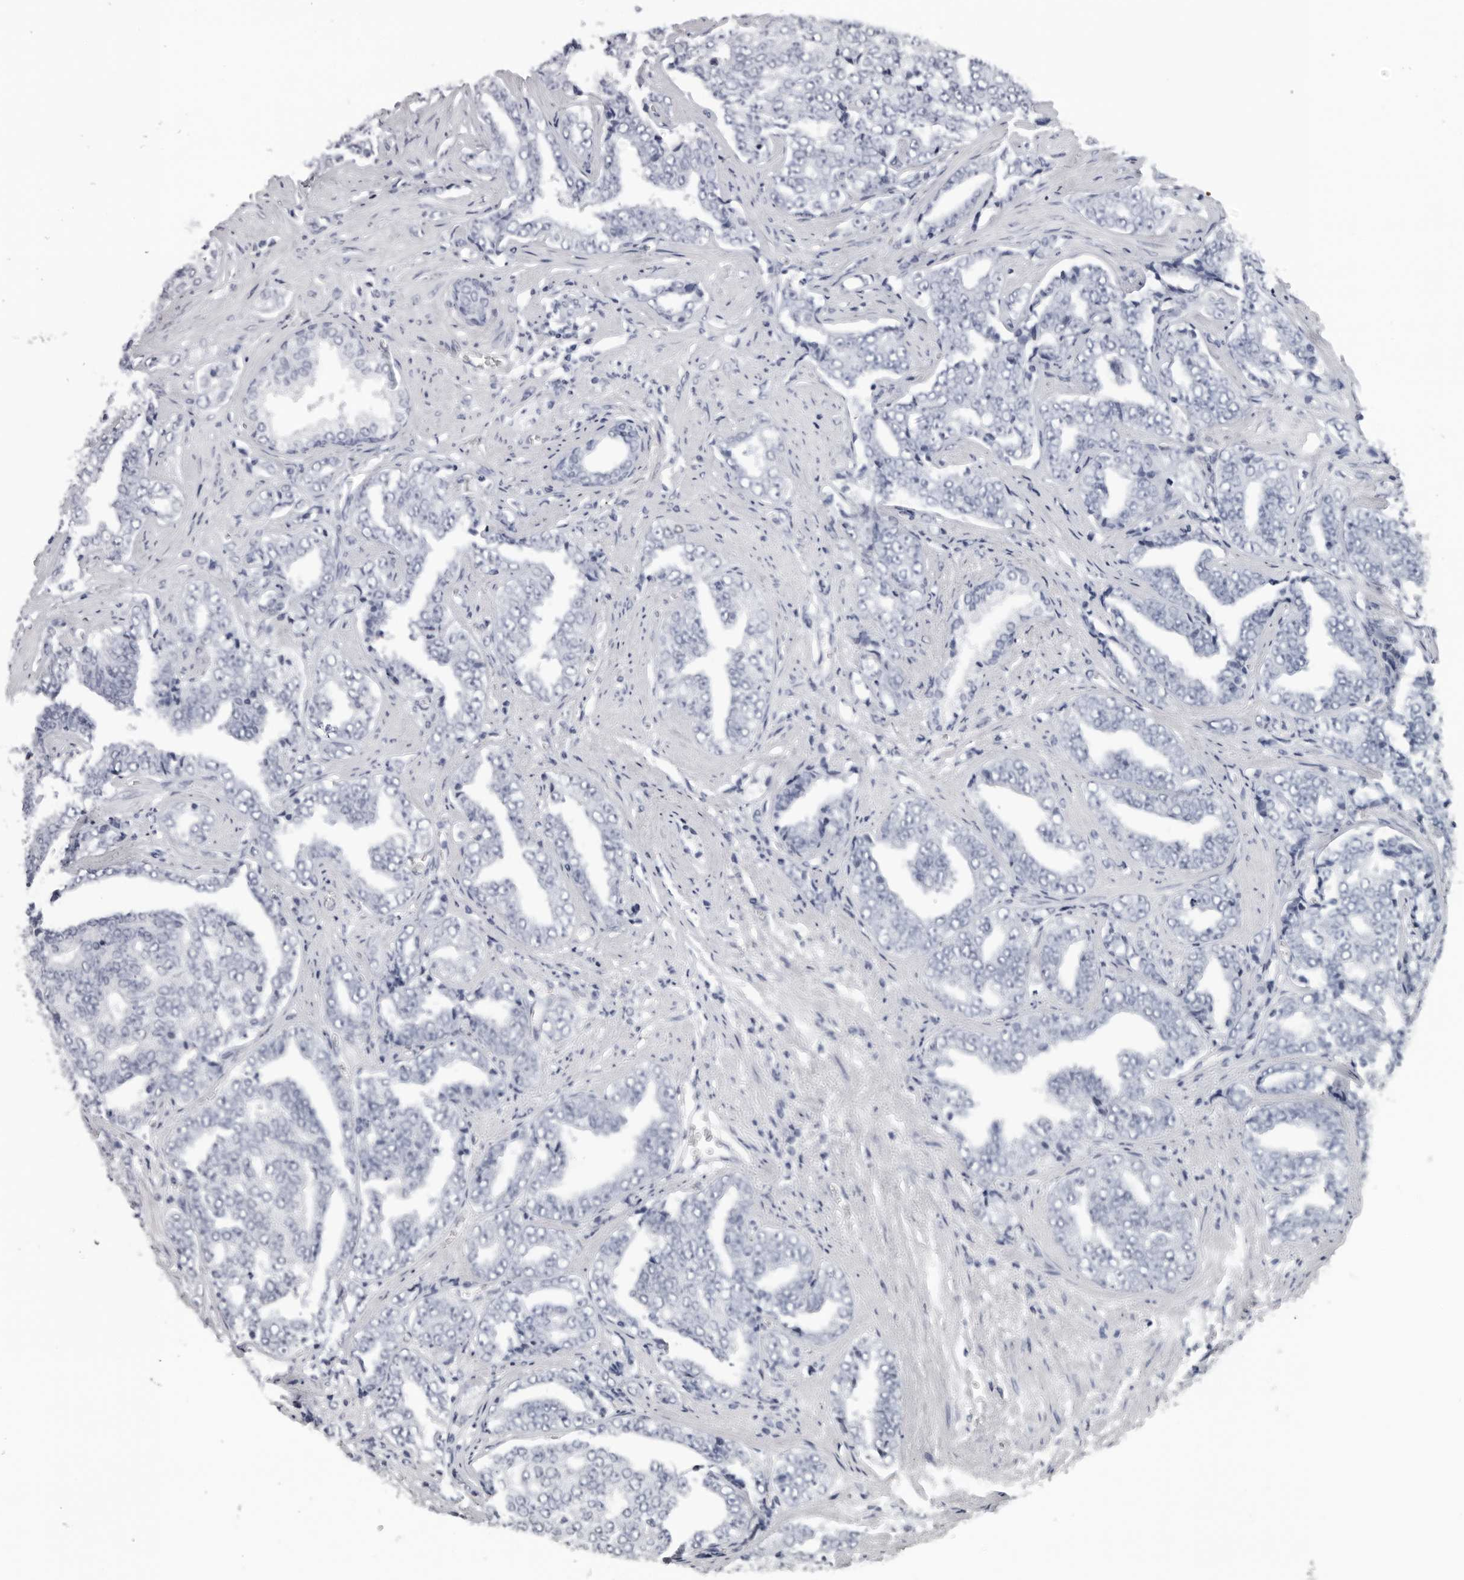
{"staining": {"intensity": "negative", "quantity": "none", "location": "none"}, "tissue": "prostate cancer", "cell_type": "Tumor cells", "image_type": "cancer", "snomed": [{"axis": "morphology", "description": "Adenocarcinoma, High grade"}, {"axis": "topography", "description": "Prostate"}], "caption": "Tumor cells show no significant staining in prostate cancer. (IHC, brightfield microscopy, high magnification).", "gene": "ESPN", "patient": {"sex": "male", "age": 71}}